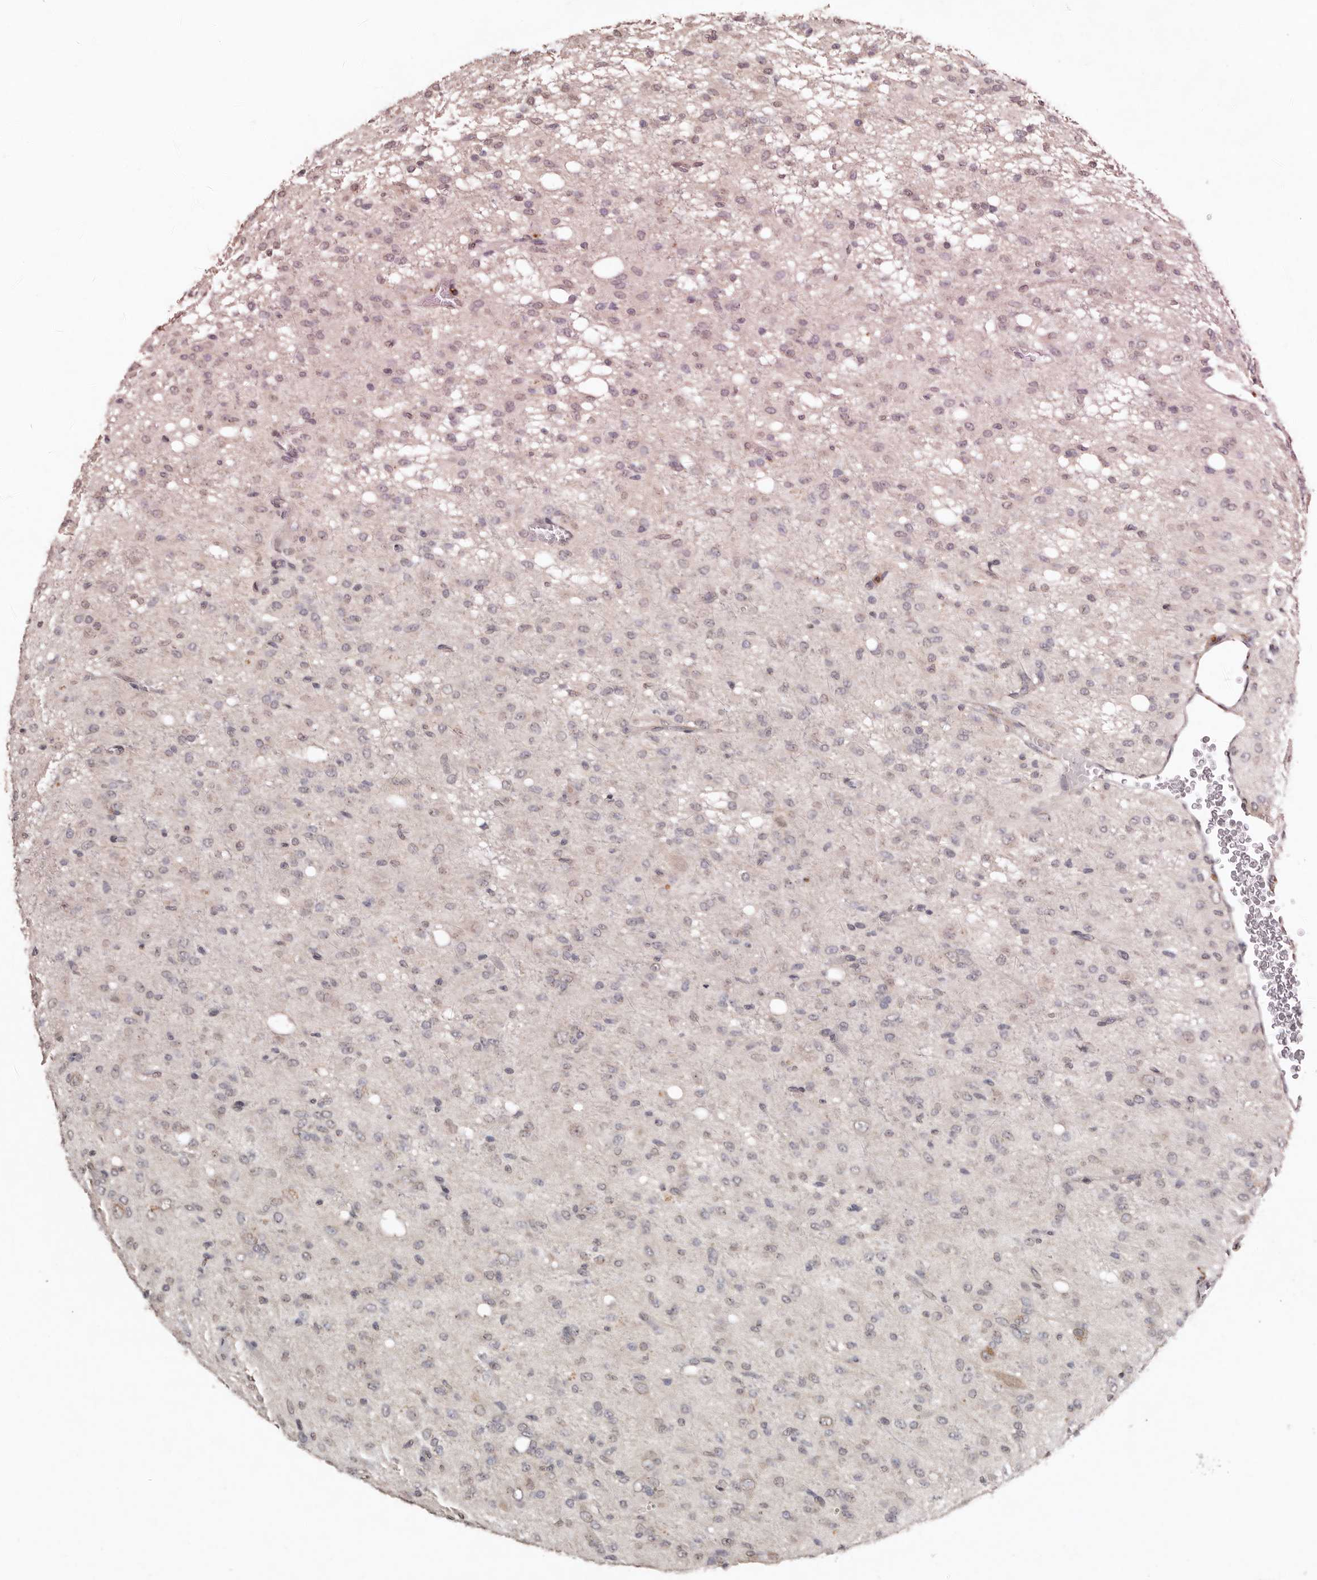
{"staining": {"intensity": "negative", "quantity": "none", "location": "none"}, "tissue": "glioma", "cell_type": "Tumor cells", "image_type": "cancer", "snomed": [{"axis": "morphology", "description": "Glioma, malignant, High grade"}, {"axis": "topography", "description": "Brain"}], "caption": "High power microscopy histopathology image of an IHC histopathology image of glioma, revealing no significant staining in tumor cells.", "gene": "SULT1E1", "patient": {"sex": "female", "age": 59}}